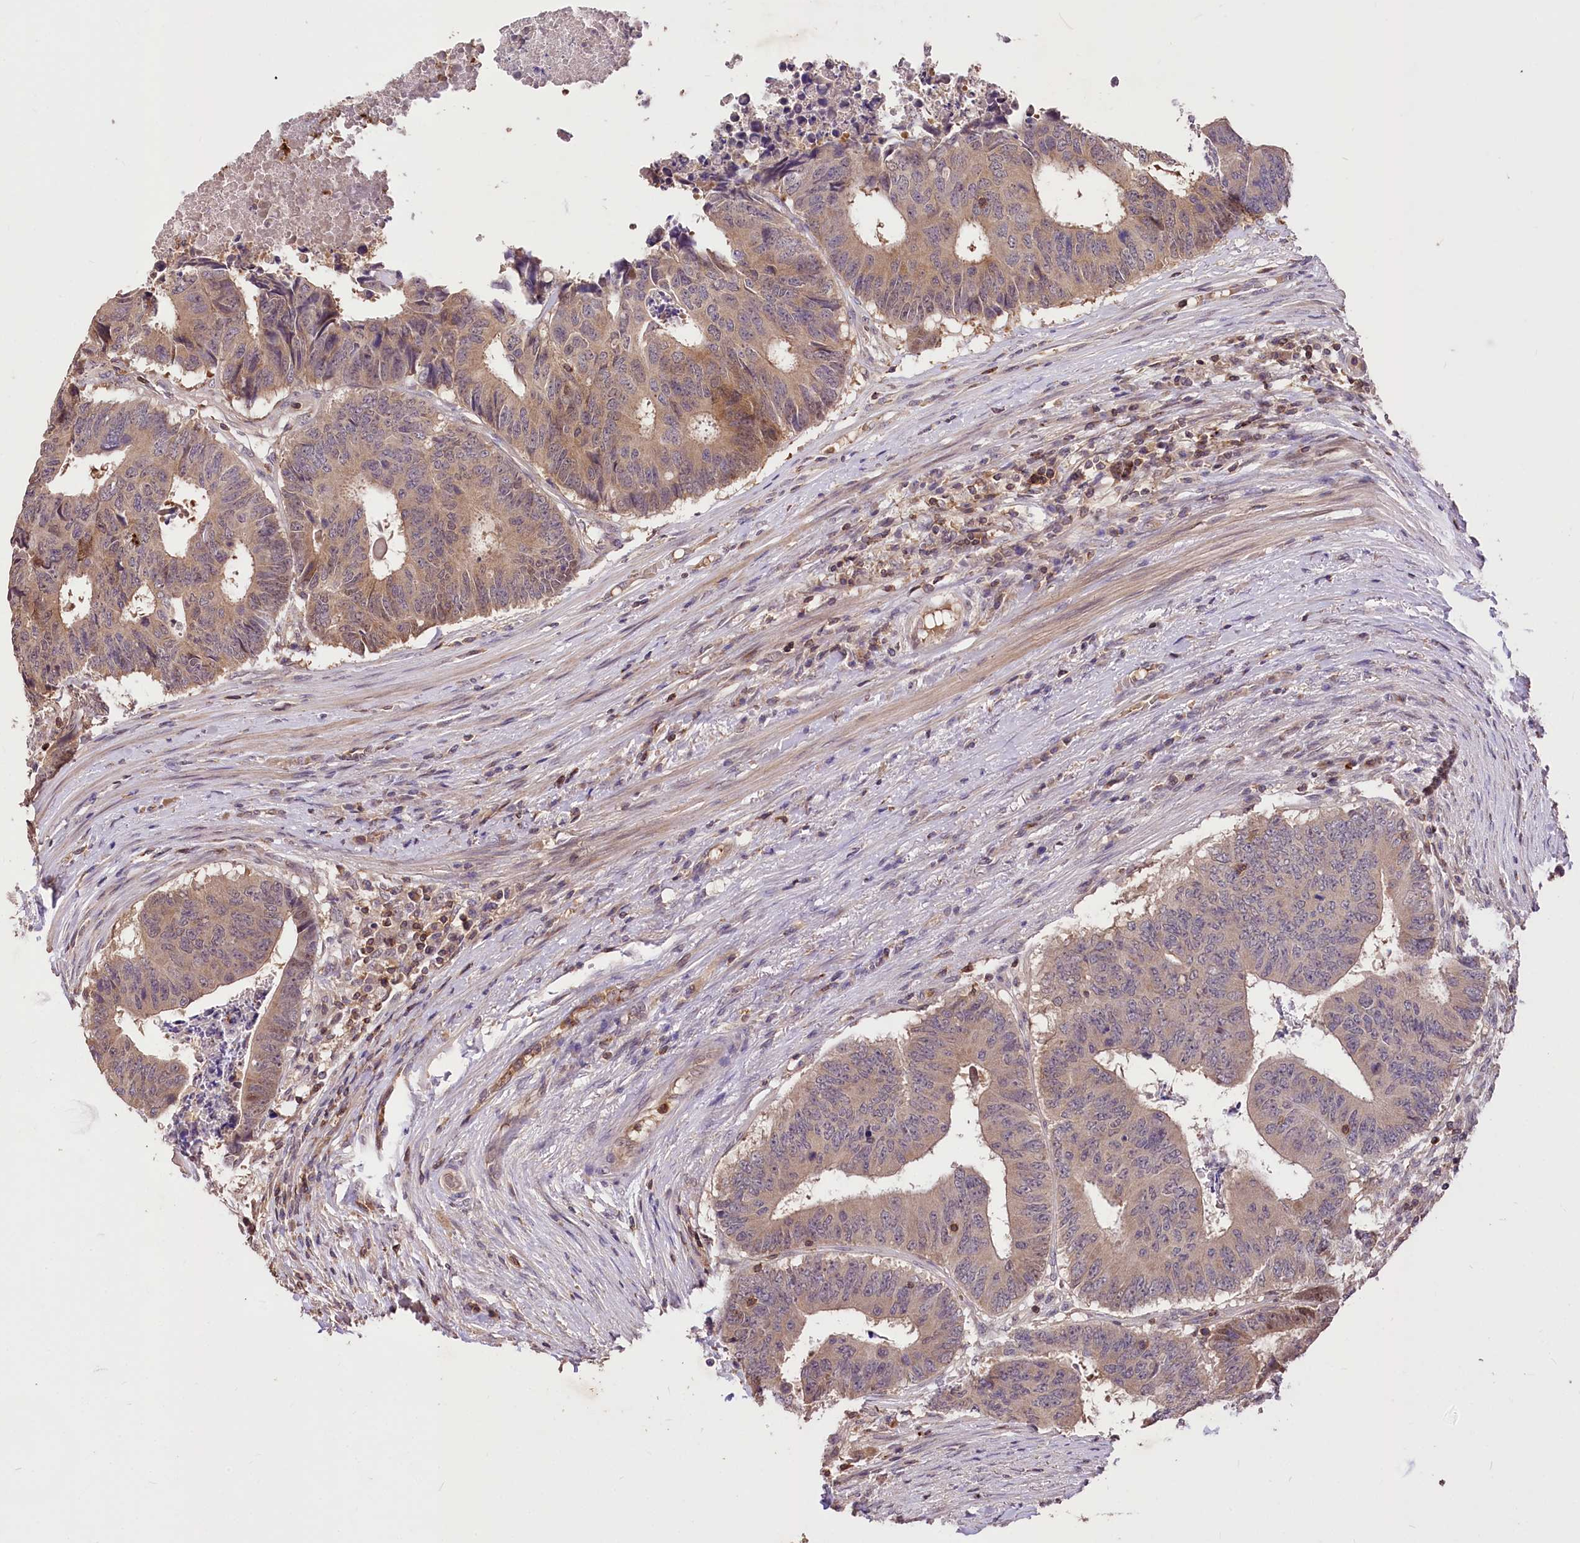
{"staining": {"intensity": "weak", "quantity": "<25%", "location": "cytoplasmic/membranous"}, "tissue": "colorectal cancer", "cell_type": "Tumor cells", "image_type": "cancer", "snomed": [{"axis": "morphology", "description": "Adenocarcinoma, NOS"}, {"axis": "topography", "description": "Rectum"}], "caption": "Tumor cells are negative for brown protein staining in colorectal cancer.", "gene": "SERGEF", "patient": {"sex": "male", "age": 84}}